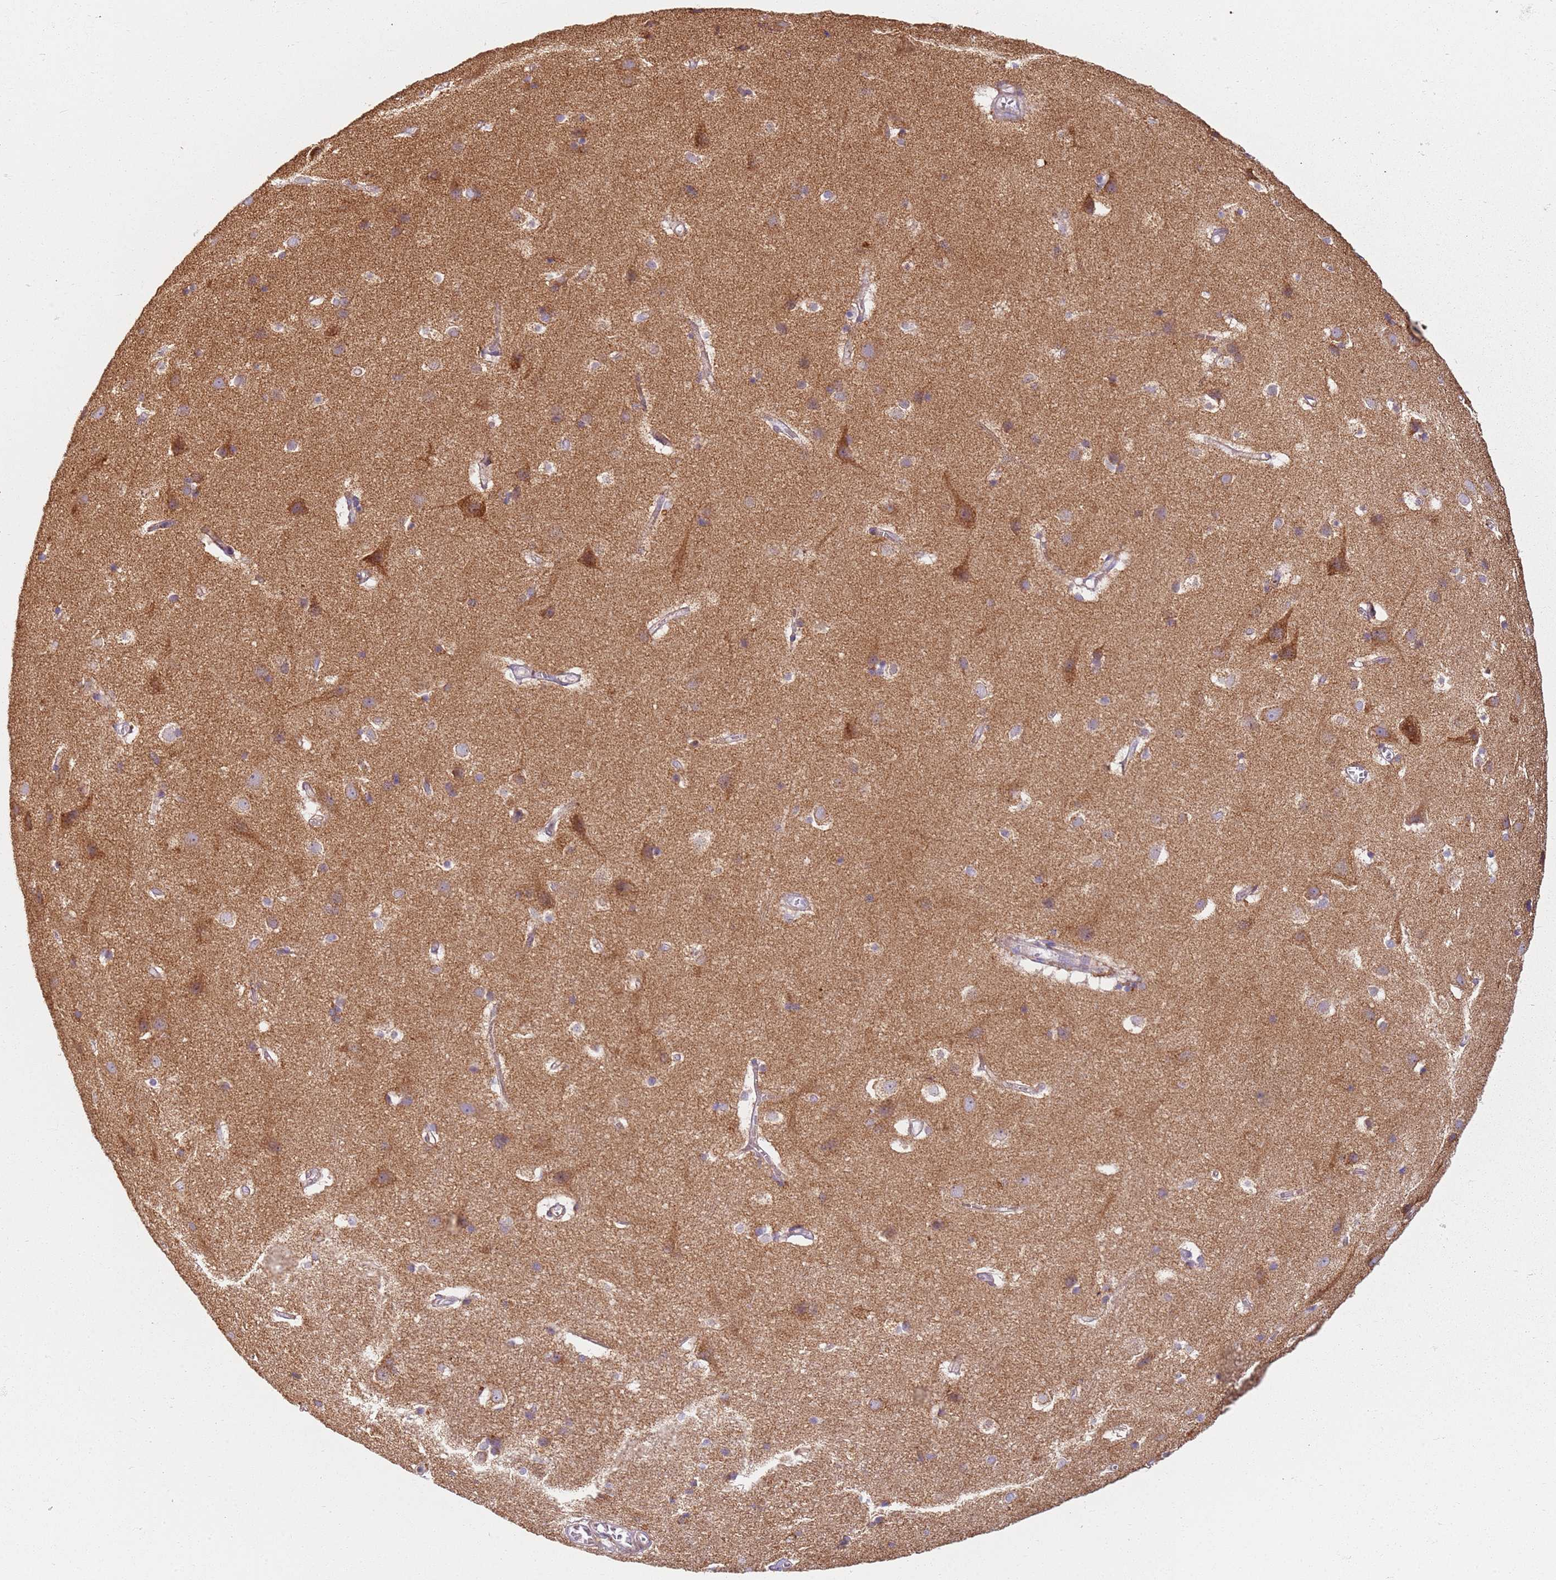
{"staining": {"intensity": "weak", "quantity": "25%-75%", "location": "cytoplasmic/membranous"}, "tissue": "cerebral cortex", "cell_type": "Endothelial cells", "image_type": "normal", "snomed": [{"axis": "morphology", "description": "Normal tissue, NOS"}, {"axis": "topography", "description": "Cerebral cortex"}], "caption": "This histopathology image shows IHC staining of normal human cerebral cortex, with low weak cytoplasmic/membranous positivity in about 25%-75% of endothelial cells.", "gene": "PROKR2", "patient": {"sex": "male", "age": 54}}